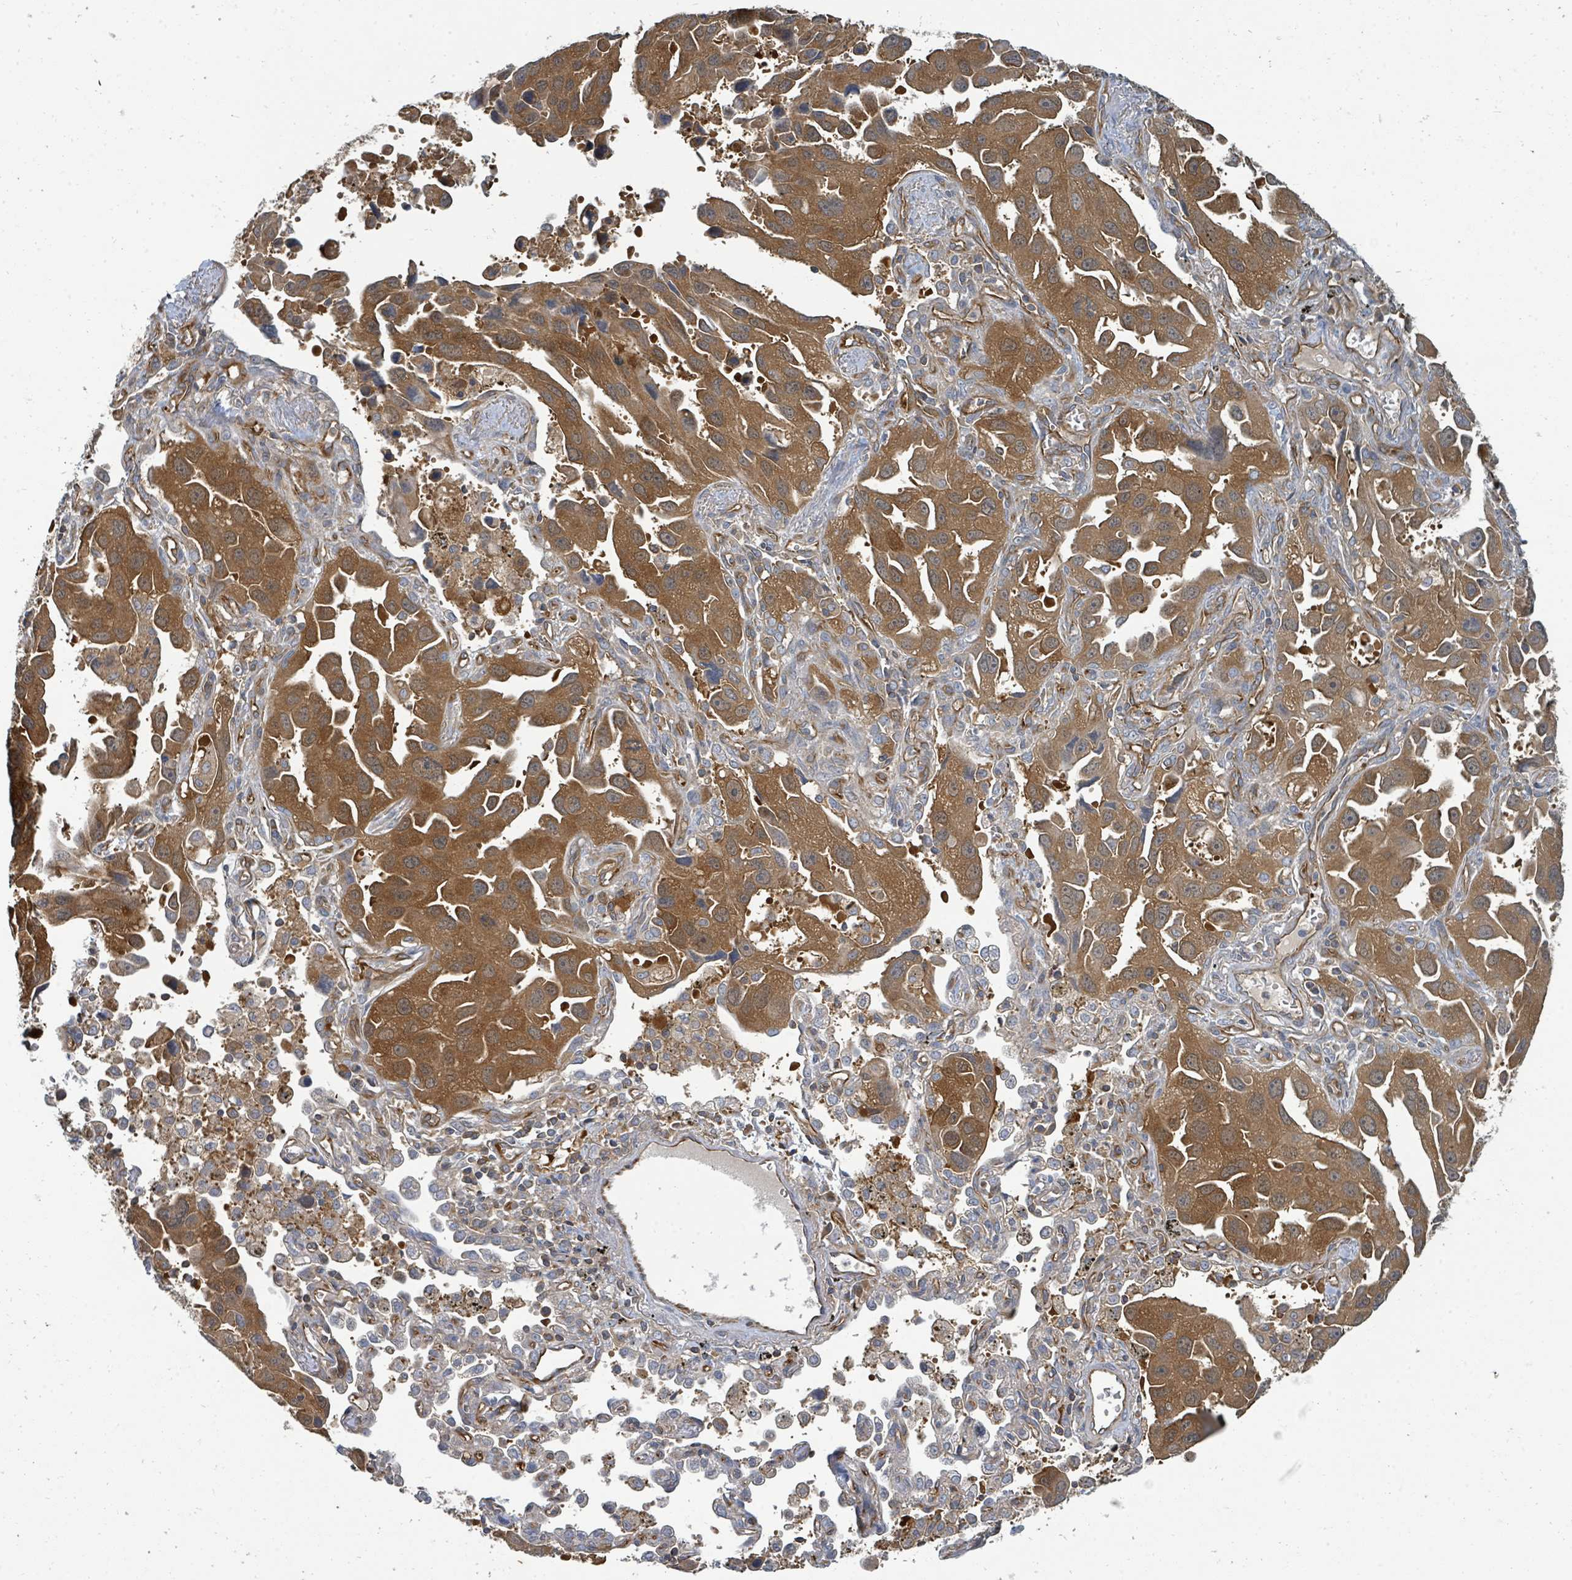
{"staining": {"intensity": "moderate", "quantity": ">75%", "location": "cytoplasmic/membranous"}, "tissue": "lung cancer", "cell_type": "Tumor cells", "image_type": "cancer", "snomed": [{"axis": "morphology", "description": "Adenocarcinoma, NOS"}, {"axis": "topography", "description": "Lung"}], "caption": "Moderate cytoplasmic/membranous protein positivity is appreciated in about >75% of tumor cells in lung cancer.", "gene": "BOLA2B", "patient": {"sex": "male", "age": 66}}